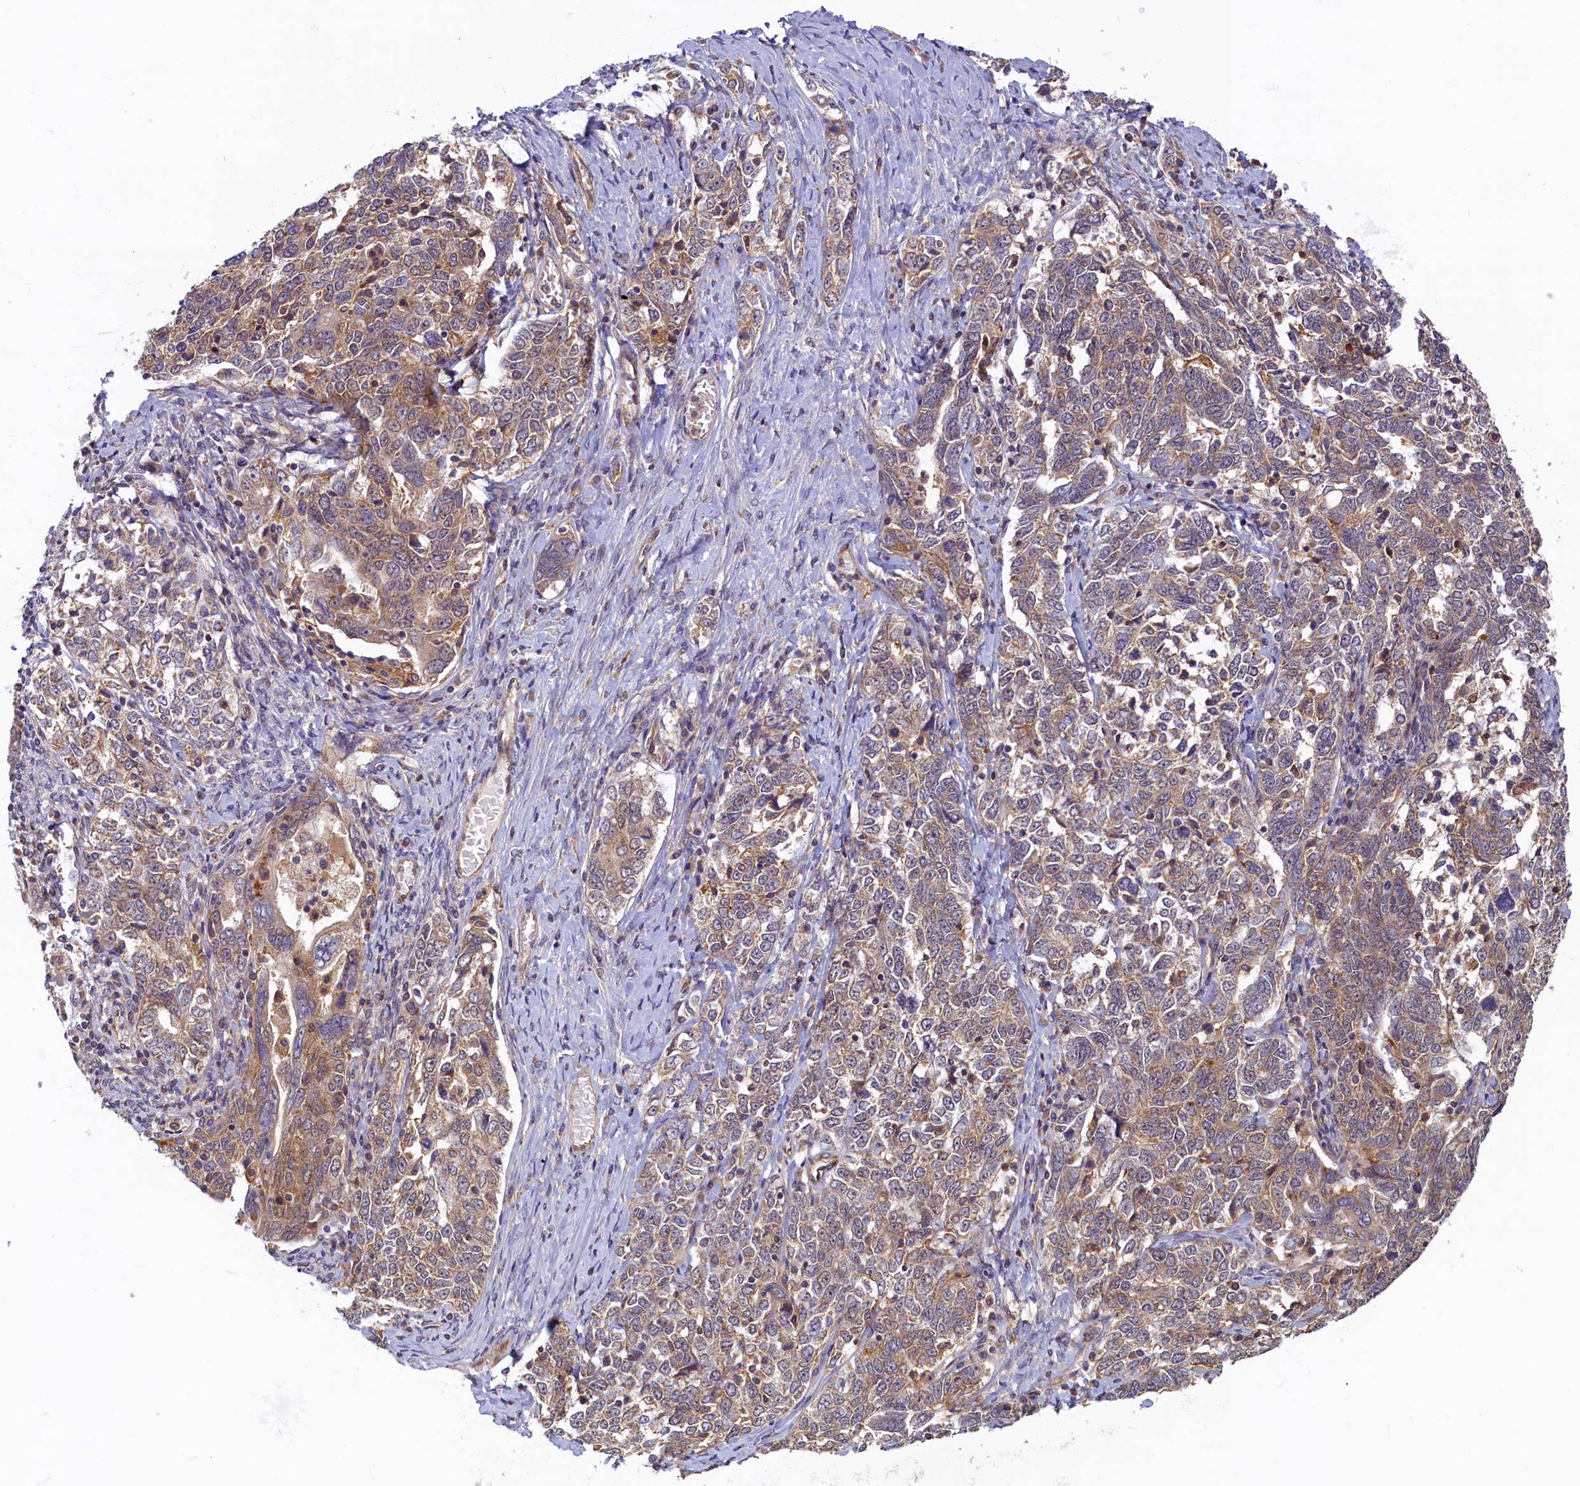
{"staining": {"intensity": "moderate", "quantity": "<25%", "location": "cytoplasmic/membranous"}, "tissue": "ovarian cancer", "cell_type": "Tumor cells", "image_type": "cancer", "snomed": [{"axis": "morphology", "description": "Carcinoma, endometroid"}, {"axis": "topography", "description": "Ovary"}], "caption": "High-magnification brightfield microscopy of ovarian cancer (endometroid carcinoma) stained with DAB (brown) and counterstained with hematoxylin (blue). tumor cells exhibit moderate cytoplasmic/membranous positivity is seen in approximately<25% of cells.", "gene": "STX12", "patient": {"sex": "female", "age": 62}}